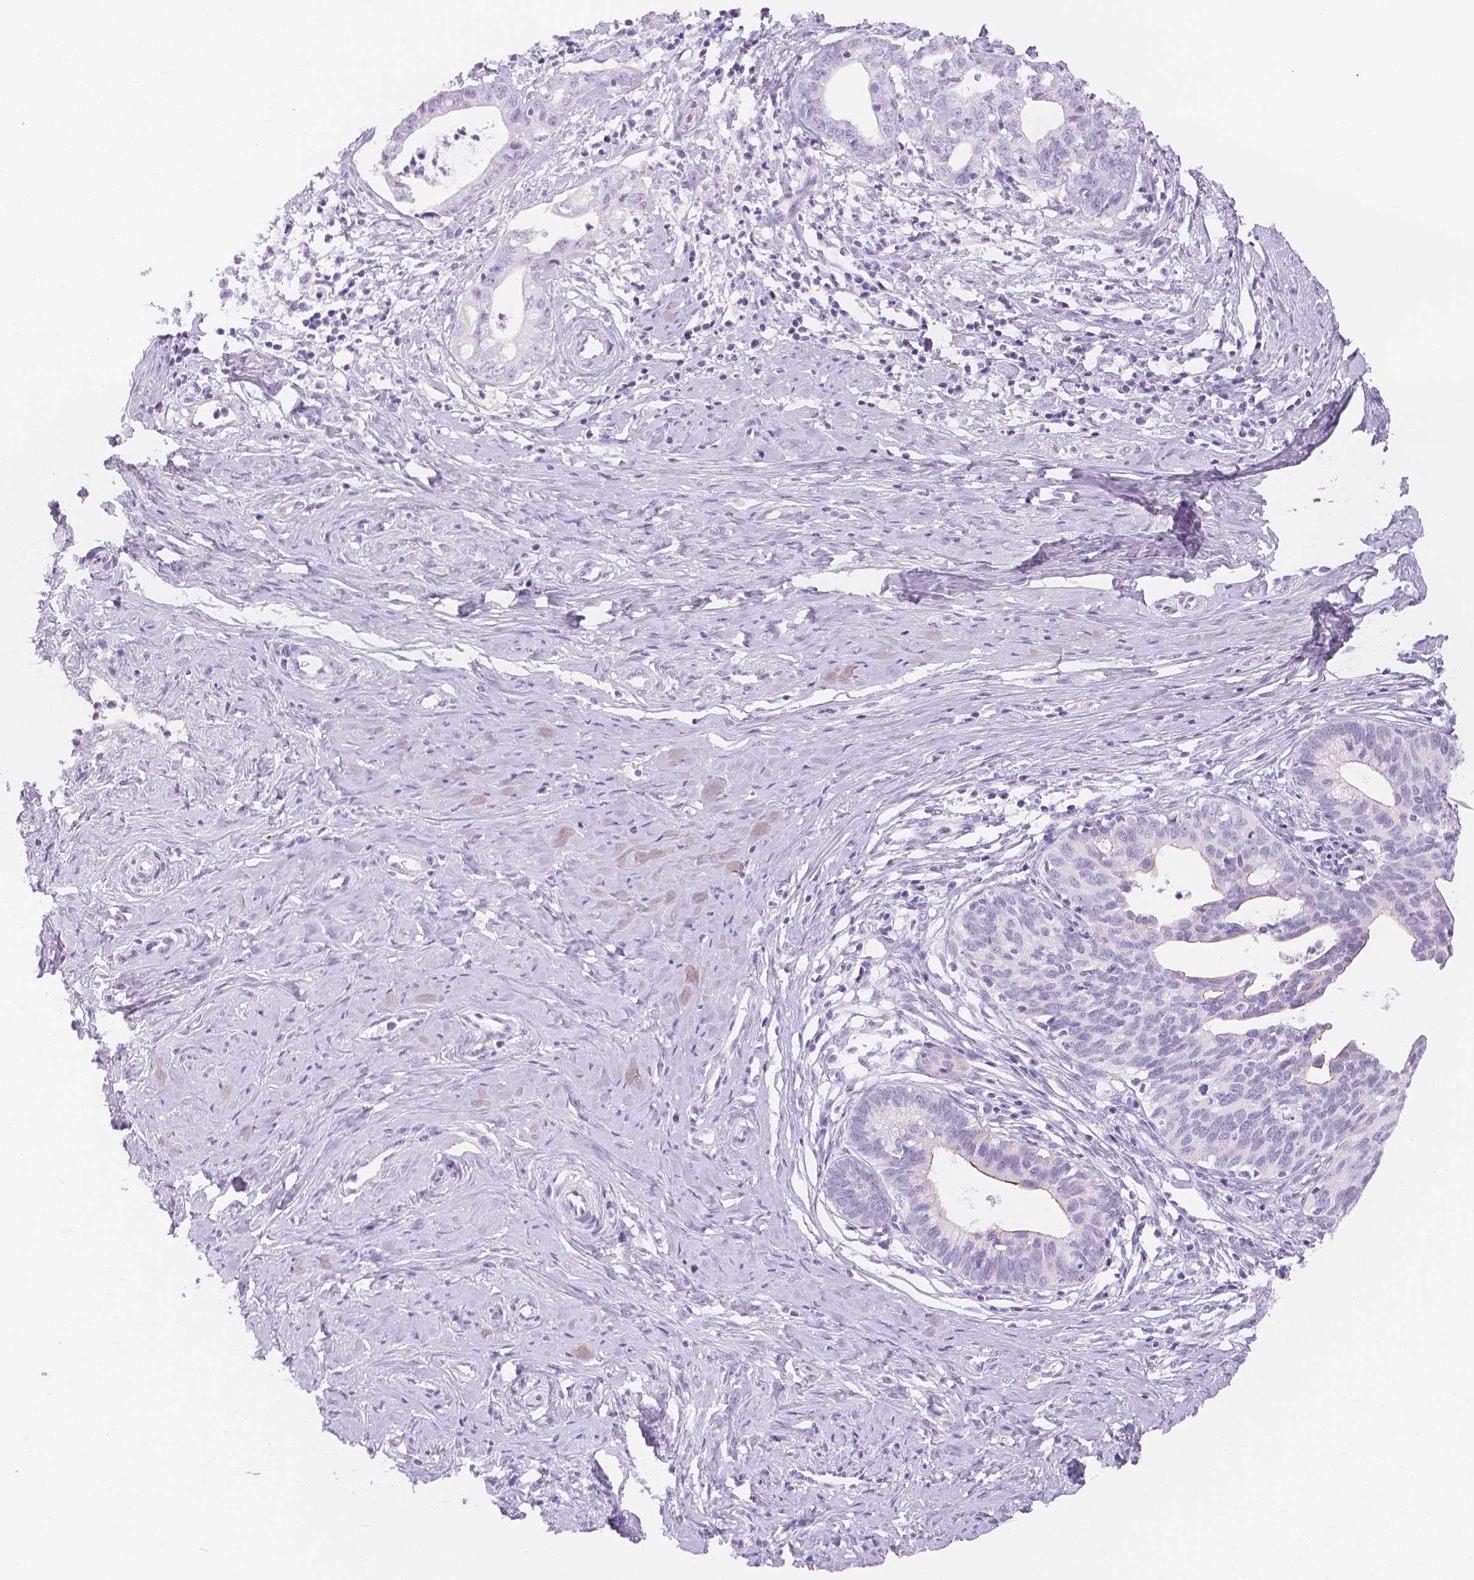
{"staining": {"intensity": "negative", "quantity": "none", "location": "none"}, "tissue": "cervical cancer", "cell_type": "Tumor cells", "image_type": "cancer", "snomed": [{"axis": "morphology", "description": "Normal tissue, NOS"}, {"axis": "morphology", "description": "Adenocarcinoma, NOS"}, {"axis": "topography", "description": "Cervix"}], "caption": "High magnification brightfield microscopy of adenocarcinoma (cervical) stained with DAB (3,3'-diaminobenzidine) (brown) and counterstained with hematoxylin (blue): tumor cells show no significant expression.", "gene": "SLC27A5", "patient": {"sex": "female", "age": 38}}